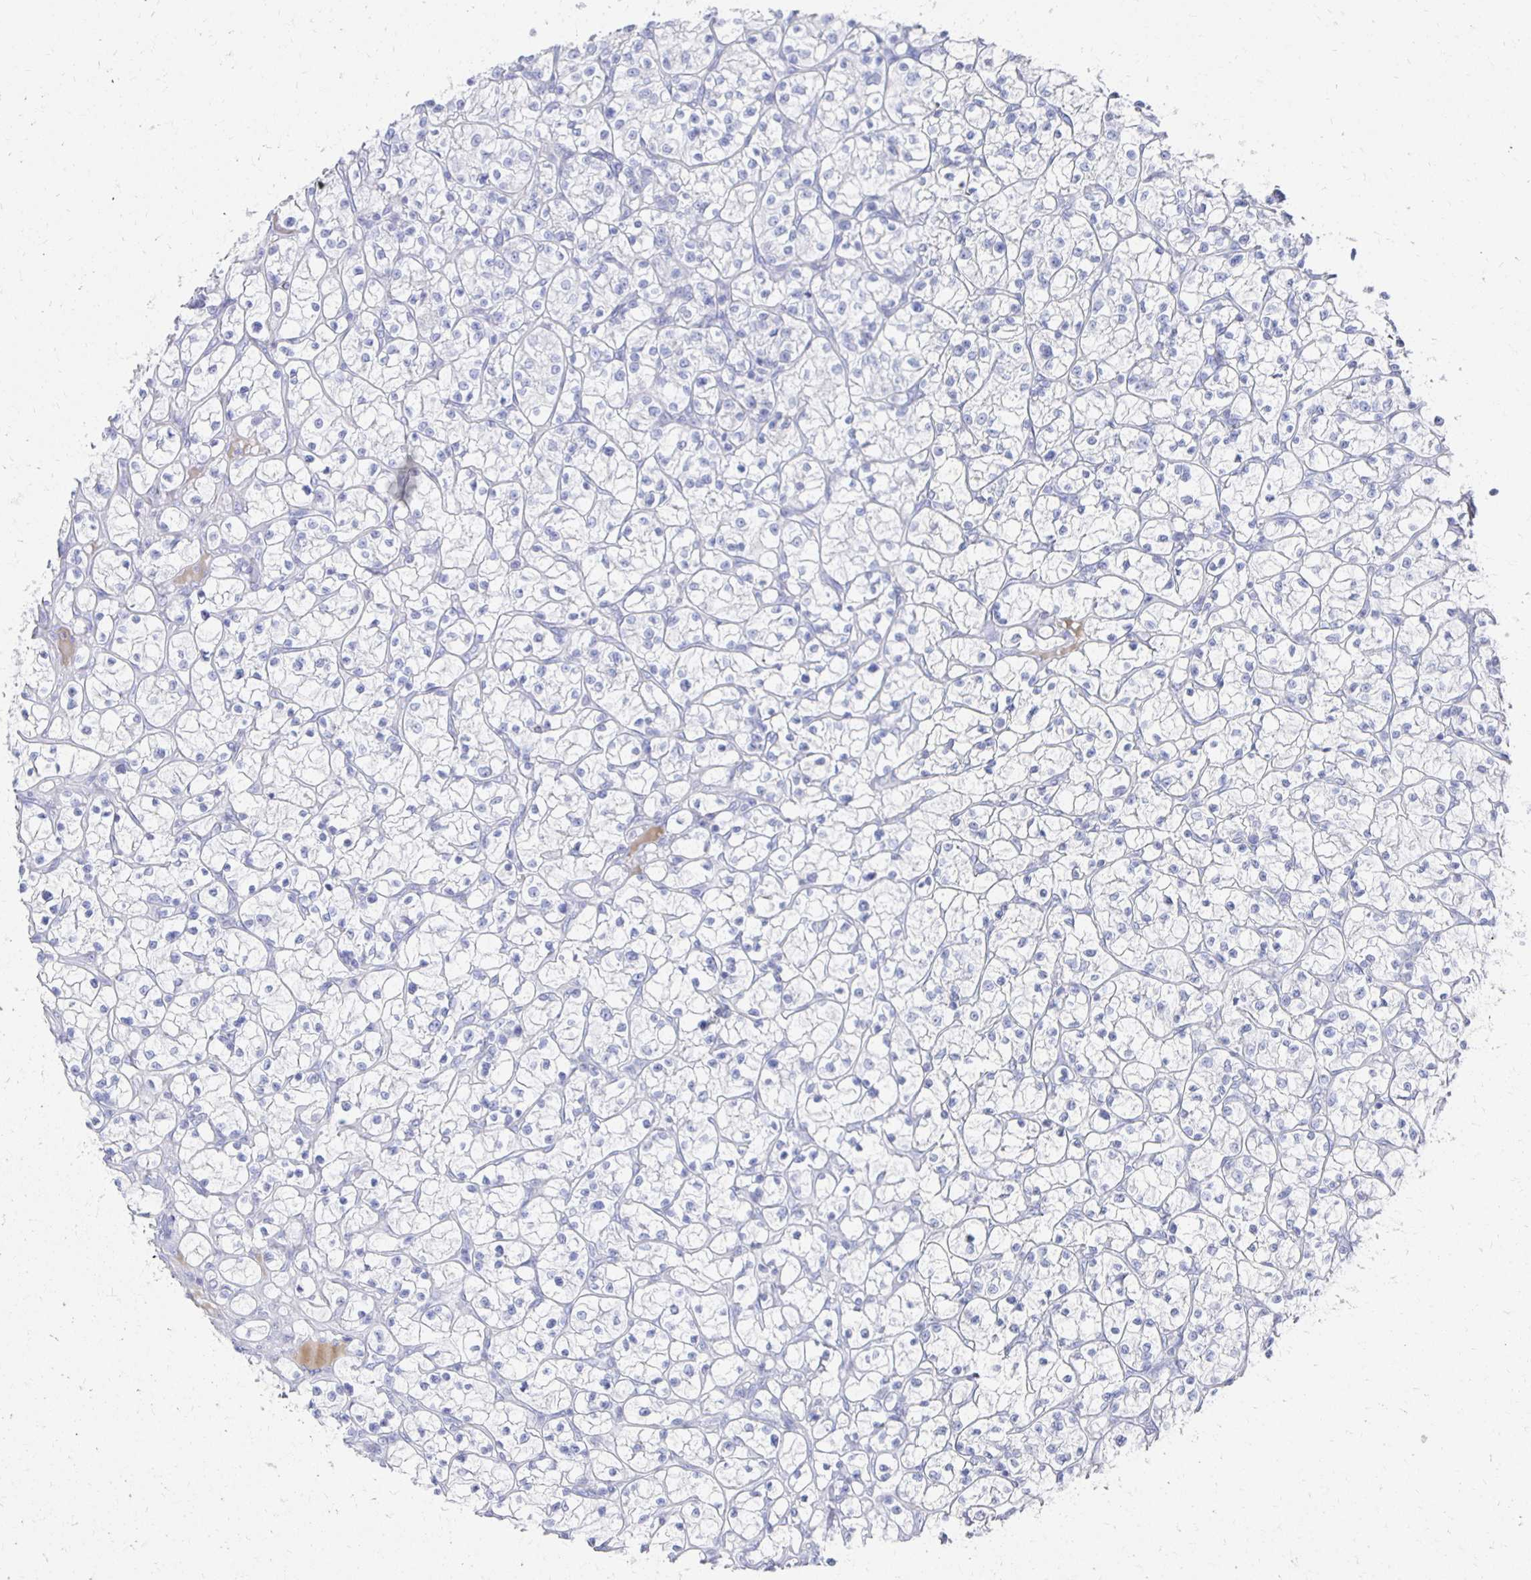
{"staining": {"intensity": "negative", "quantity": "none", "location": "none"}, "tissue": "renal cancer", "cell_type": "Tumor cells", "image_type": "cancer", "snomed": [{"axis": "morphology", "description": "Adenocarcinoma, NOS"}, {"axis": "topography", "description": "Kidney"}], "caption": "High magnification brightfield microscopy of adenocarcinoma (renal) stained with DAB (brown) and counterstained with hematoxylin (blue): tumor cells show no significant expression.", "gene": "PRDM7", "patient": {"sex": "female", "age": 64}}